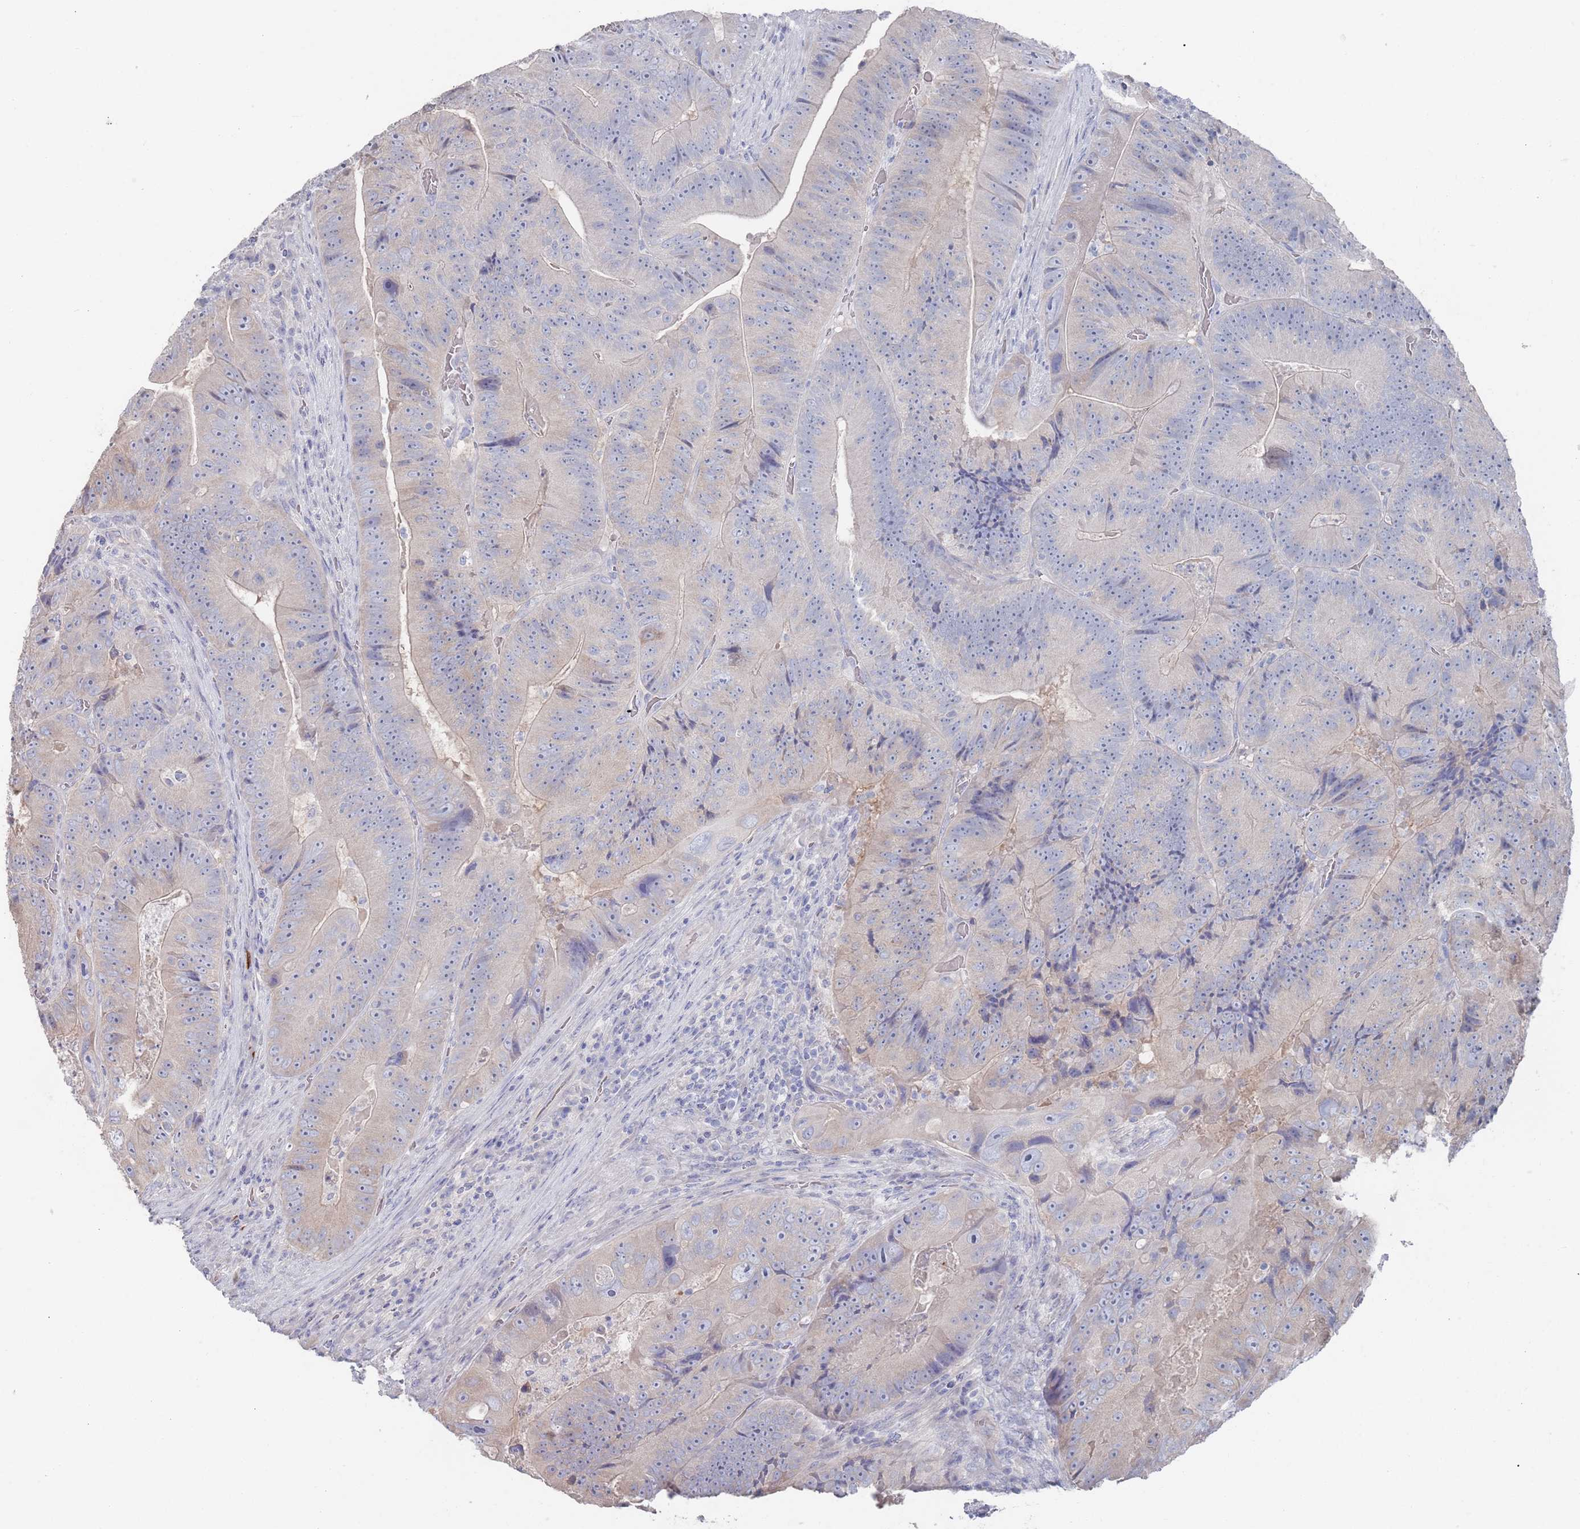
{"staining": {"intensity": "weak", "quantity": "25%-75%", "location": "cytoplasmic/membranous"}, "tissue": "colorectal cancer", "cell_type": "Tumor cells", "image_type": "cancer", "snomed": [{"axis": "morphology", "description": "Adenocarcinoma, NOS"}, {"axis": "topography", "description": "Colon"}], "caption": "Tumor cells display weak cytoplasmic/membranous positivity in approximately 25%-75% of cells in colorectal adenocarcinoma. (DAB IHC with brightfield microscopy, high magnification).", "gene": "TMCO3", "patient": {"sex": "female", "age": 86}}